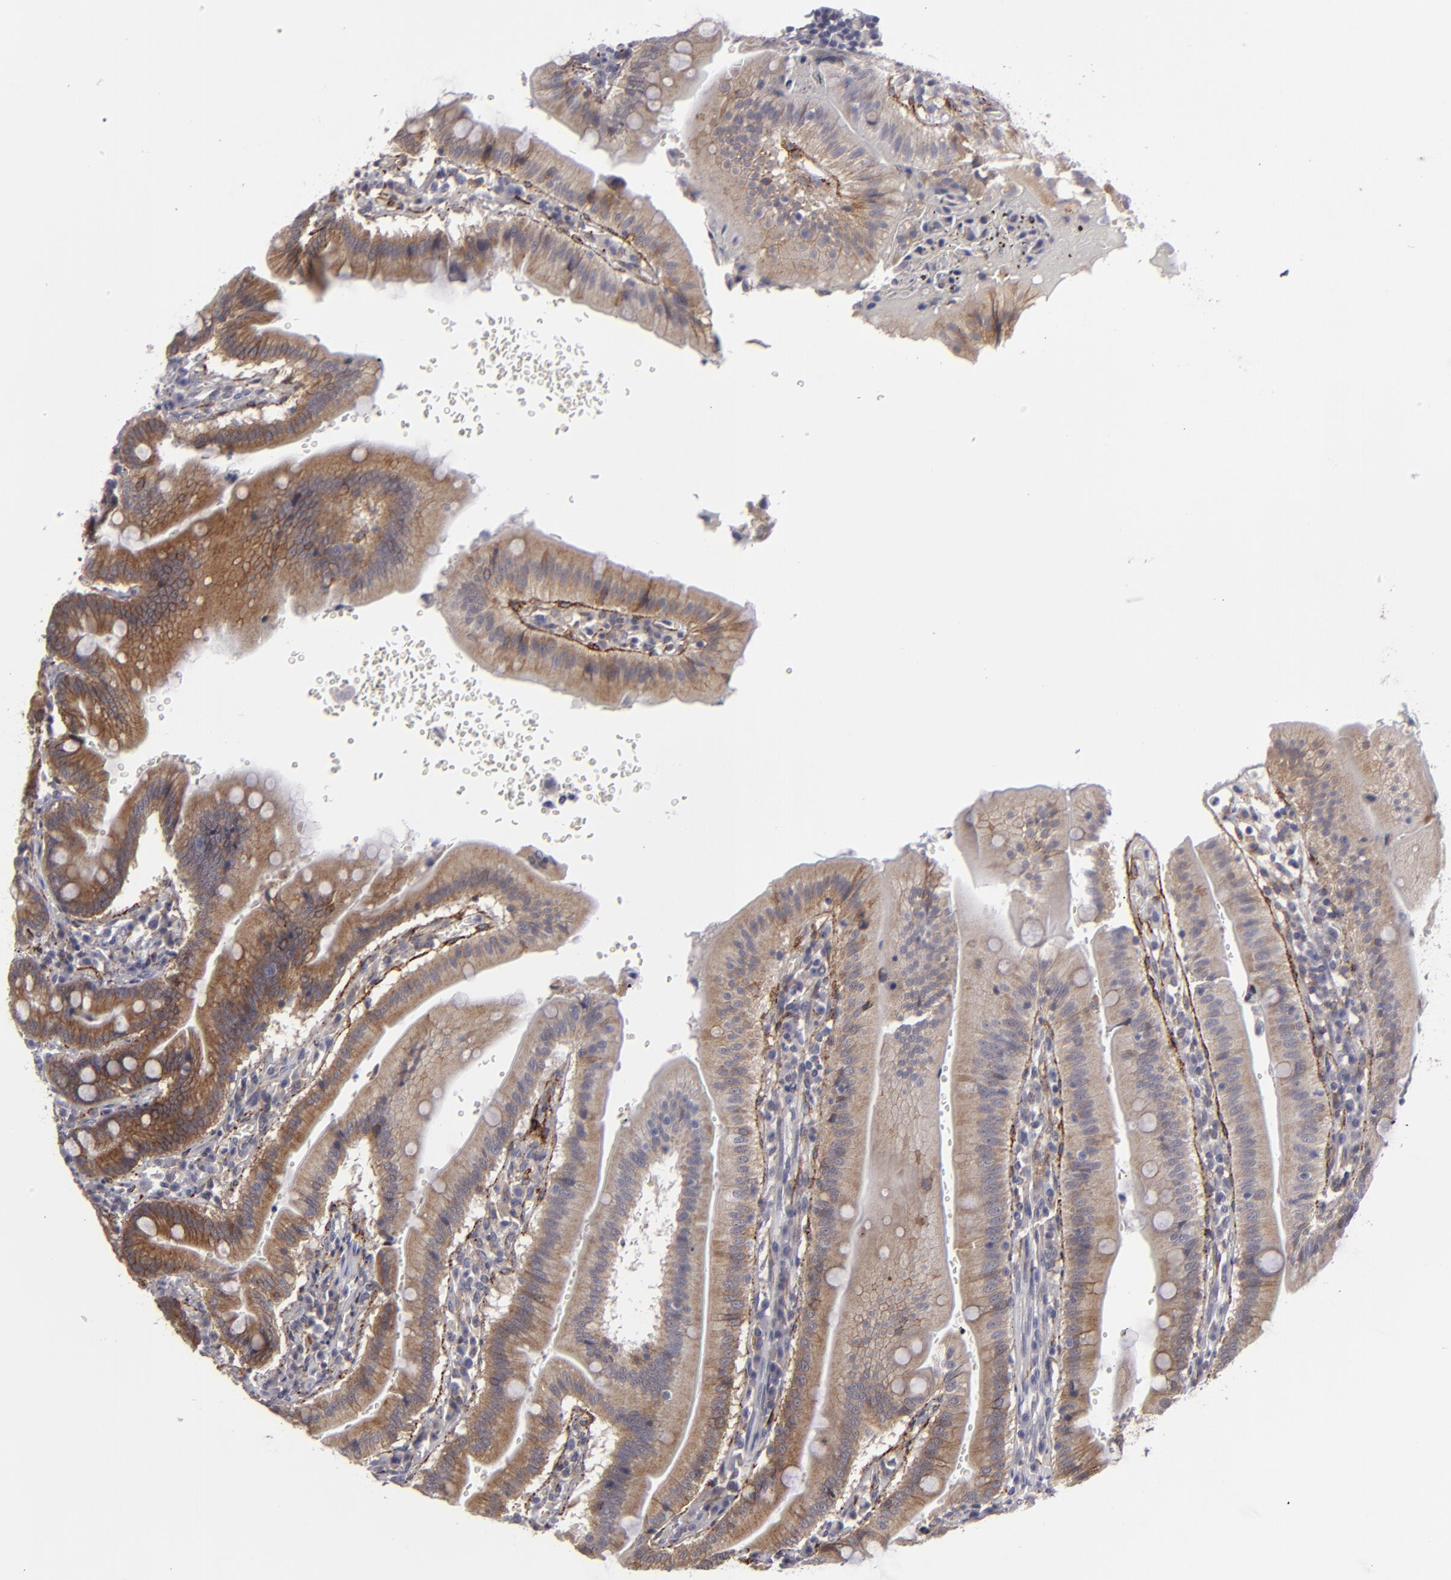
{"staining": {"intensity": "weak", "quantity": "25%-75%", "location": "cytoplasmic/membranous"}, "tissue": "small intestine", "cell_type": "Glandular cells", "image_type": "normal", "snomed": [{"axis": "morphology", "description": "Normal tissue, NOS"}, {"axis": "topography", "description": "Small intestine"}], "caption": "A low amount of weak cytoplasmic/membranous expression is appreciated in approximately 25%-75% of glandular cells in unremarkable small intestine. (IHC, brightfield microscopy, high magnification).", "gene": "ALCAM", "patient": {"sex": "male", "age": 71}}